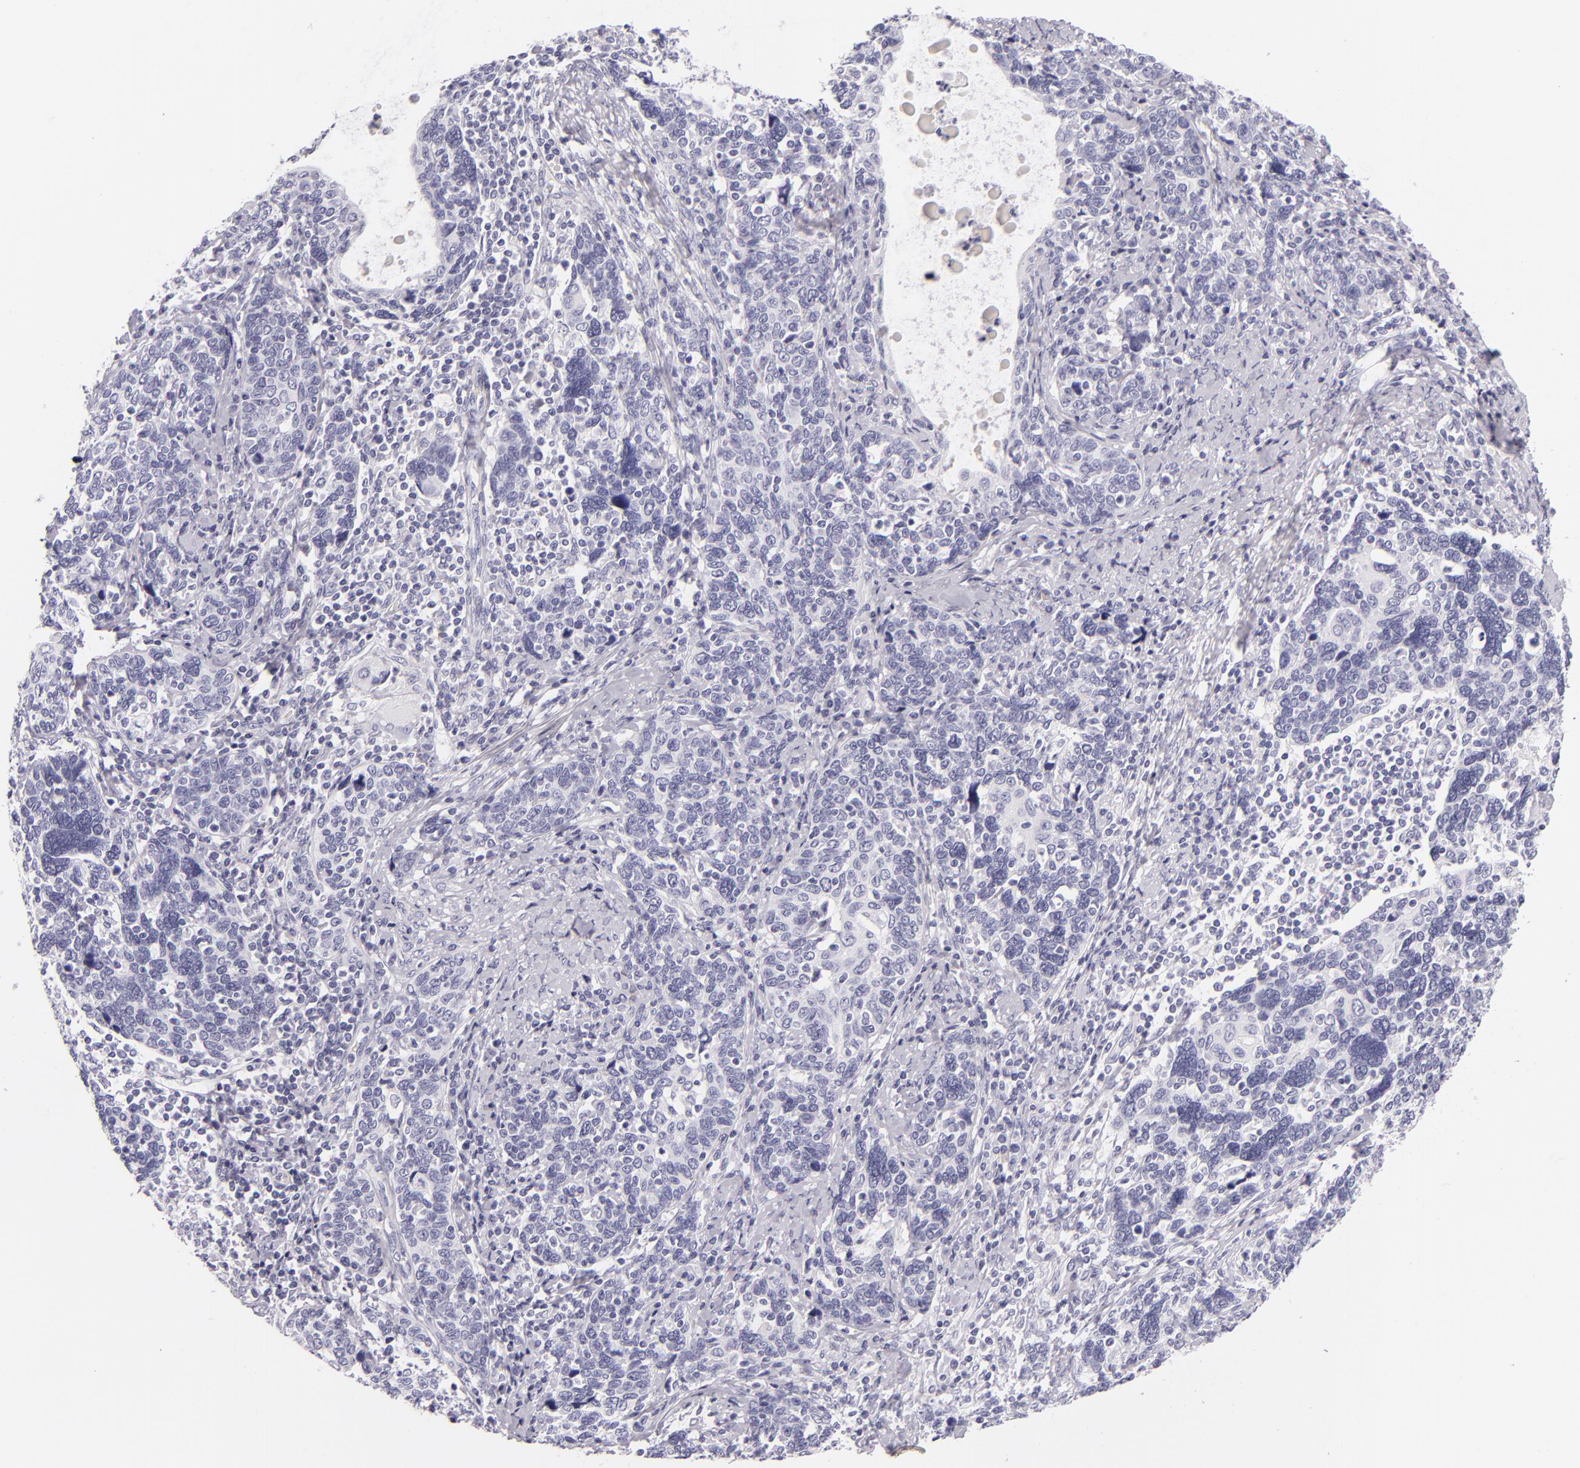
{"staining": {"intensity": "negative", "quantity": "none", "location": "none"}, "tissue": "cervical cancer", "cell_type": "Tumor cells", "image_type": "cancer", "snomed": [{"axis": "morphology", "description": "Squamous cell carcinoma, NOS"}, {"axis": "topography", "description": "Cervix"}], "caption": "This micrograph is of cervical cancer stained with immunohistochemistry to label a protein in brown with the nuclei are counter-stained blue. There is no staining in tumor cells.", "gene": "INA", "patient": {"sex": "female", "age": 41}}